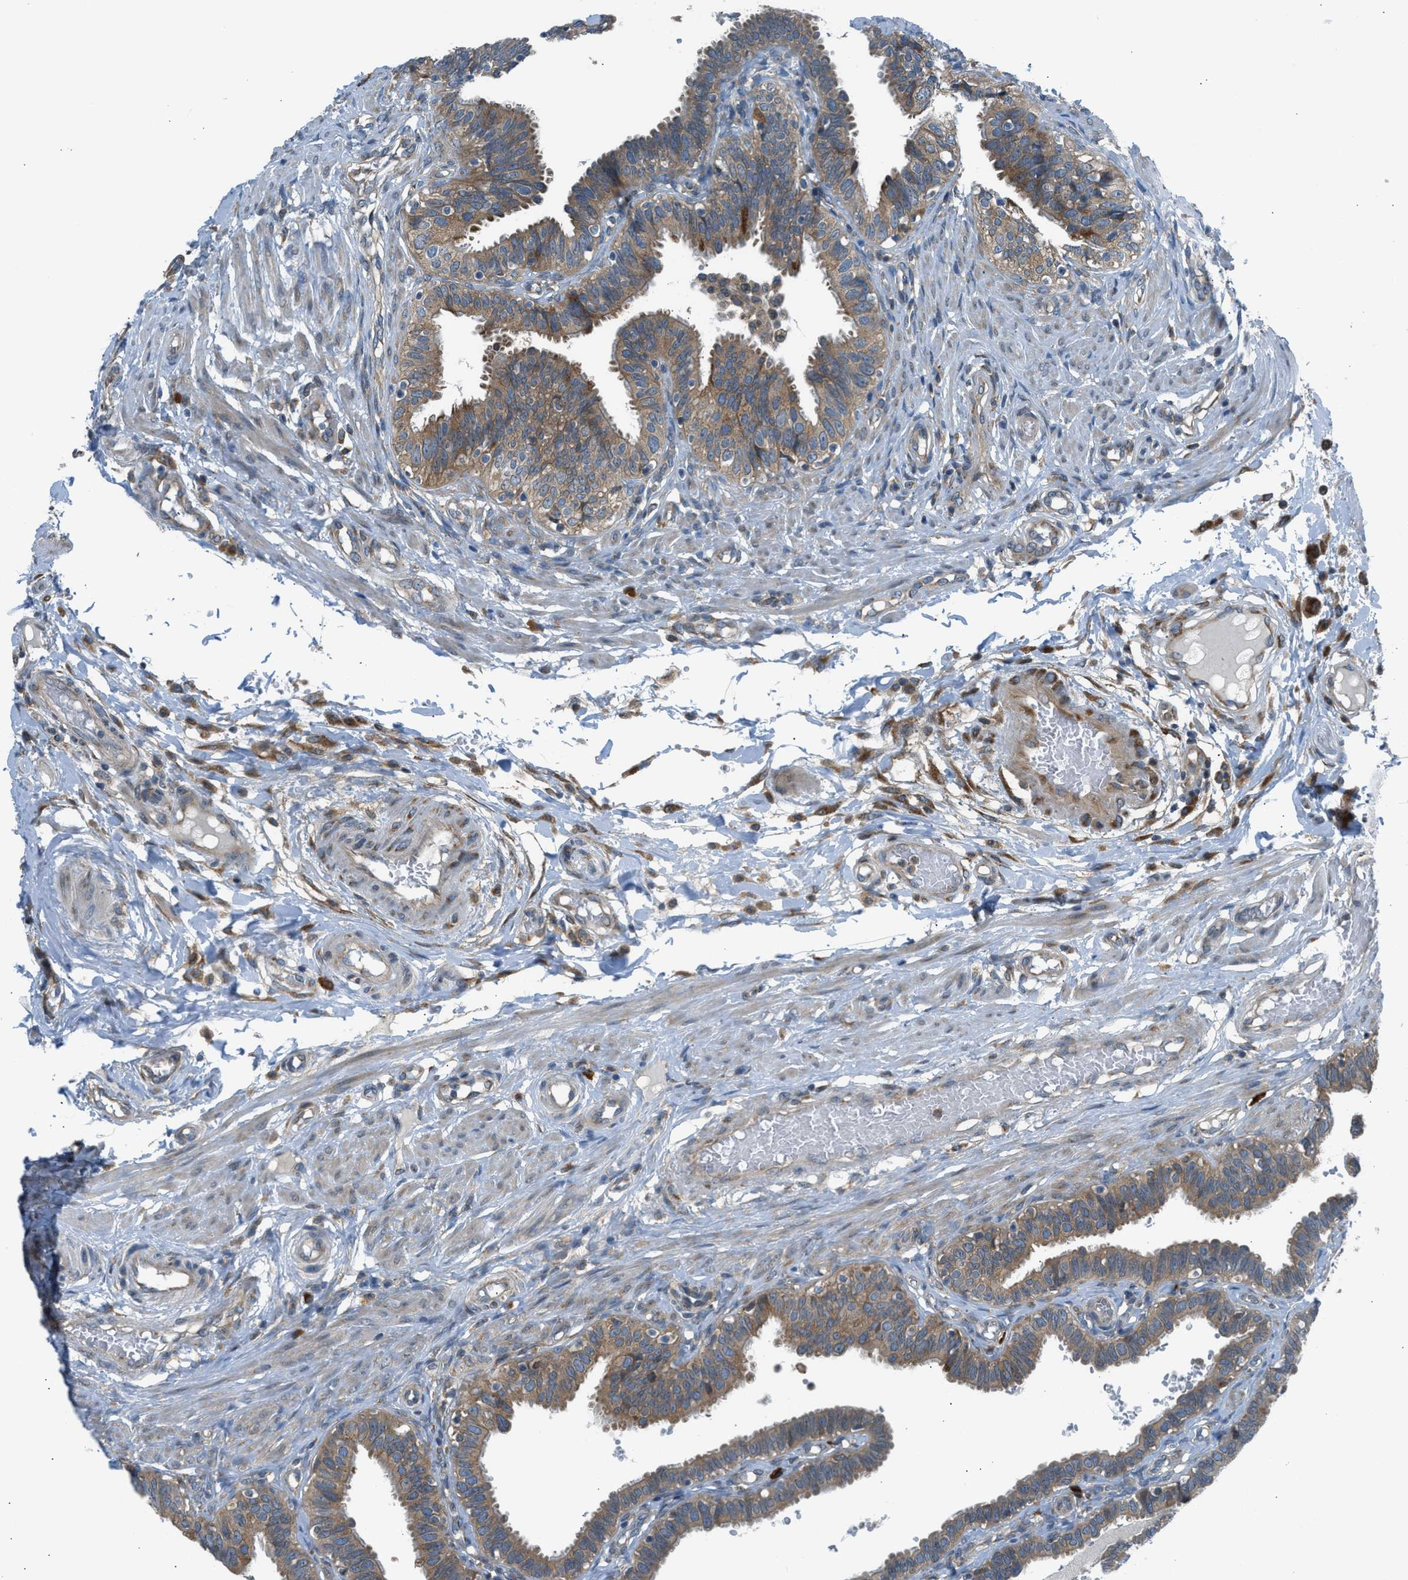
{"staining": {"intensity": "weak", "quantity": ">75%", "location": "cytoplasmic/membranous"}, "tissue": "fallopian tube", "cell_type": "Glandular cells", "image_type": "normal", "snomed": [{"axis": "morphology", "description": "Normal tissue, NOS"}, {"axis": "topography", "description": "Fallopian tube"}, {"axis": "topography", "description": "Placenta"}], "caption": "Brown immunohistochemical staining in unremarkable fallopian tube displays weak cytoplasmic/membranous positivity in approximately >75% of glandular cells.", "gene": "EDARADD", "patient": {"sex": "female", "age": 34}}